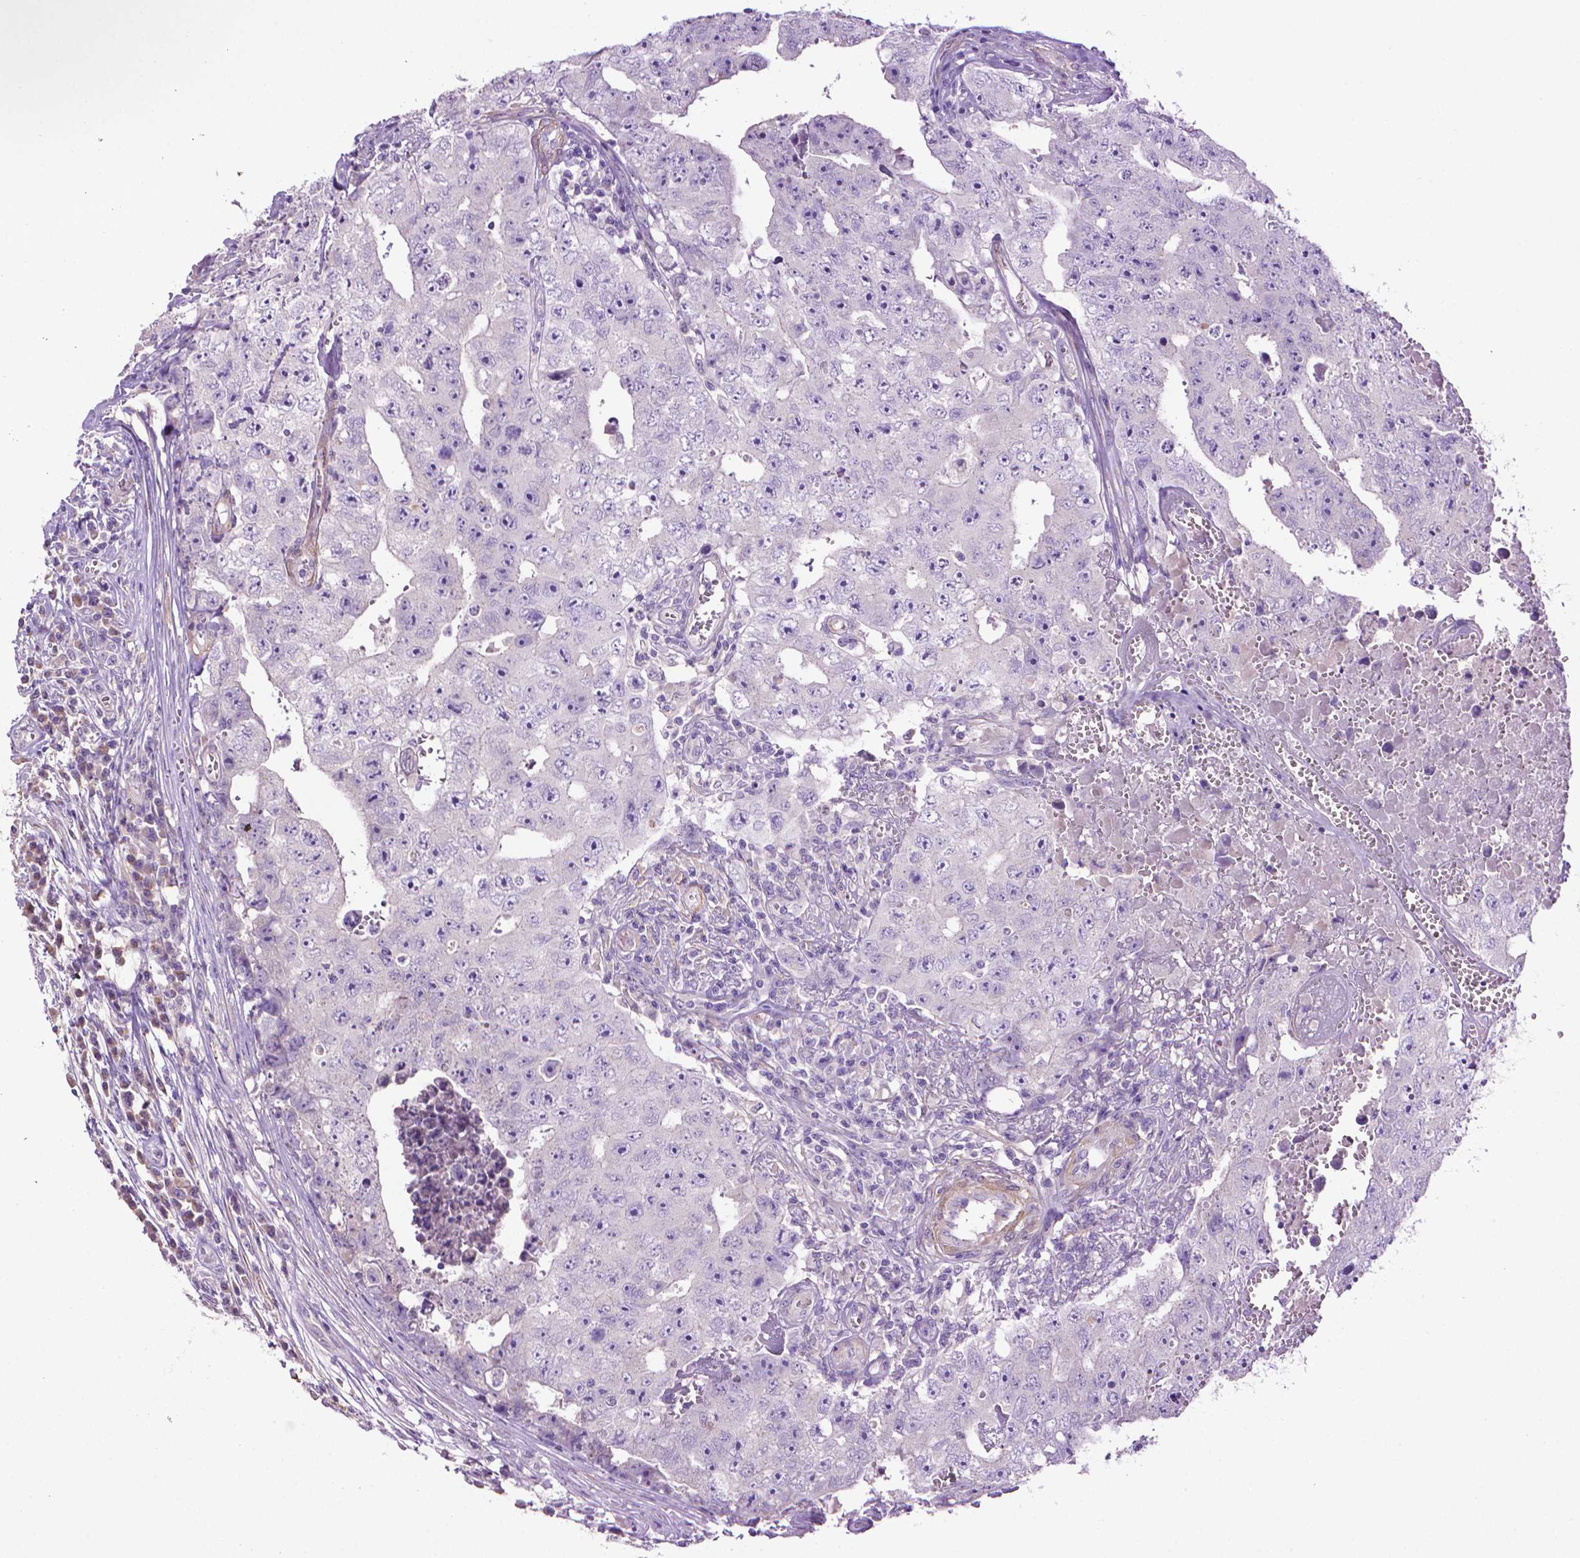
{"staining": {"intensity": "negative", "quantity": "none", "location": "none"}, "tissue": "testis cancer", "cell_type": "Tumor cells", "image_type": "cancer", "snomed": [{"axis": "morphology", "description": "Carcinoma, Embryonal, NOS"}, {"axis": "topography", "description": "Testis"}], "caption": "Micrograph shows no significant protein positivity in tumor cells of testis cancer (embryonal carcinoma). The staining was performed using DAB (3,3'-diaminobenzidine) to visualize the protein expression in brown, while the nuclei were stained in blue with hematoxylin (Magnification: 20x).", "gene": "AQP10", "patient": {"sex": "male", "age": 36}}